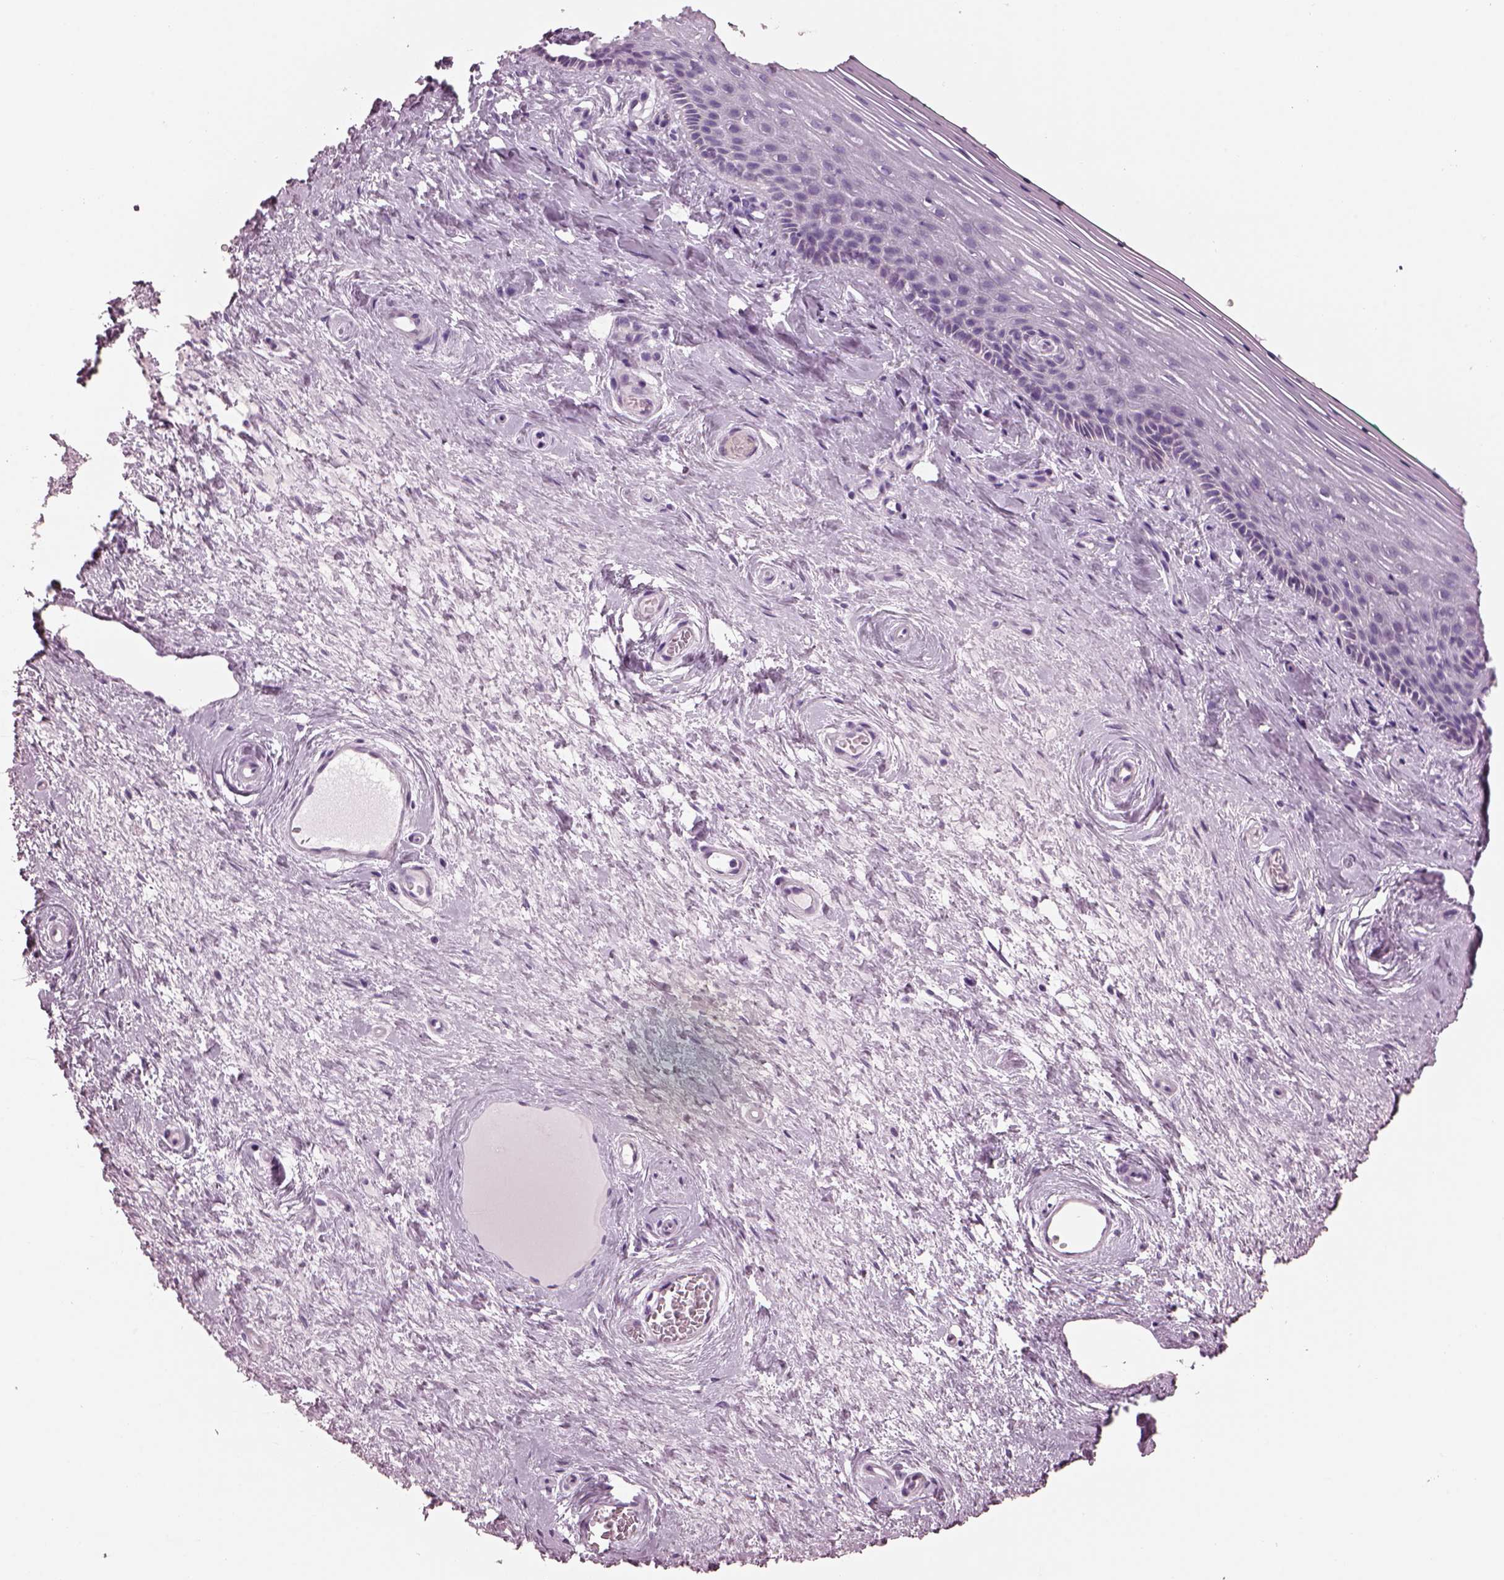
{"staining": {"intensity": "negative", "quantity": "none", "location": "none"}, "tissue": "vagina", "cell_type": "Squamous epithelial cells", "image_type": "normal", "snomed": [{"axis": "morphology", "description": "Normal tissue, NOS"}, {"axis": "topography", "description": "Vagina"}], "caption": "Squamous epithelial cells show no significant protein staining in benign vagina.", "gene": "HYDIN", "patient": {"sex": "female", "age": 45}}